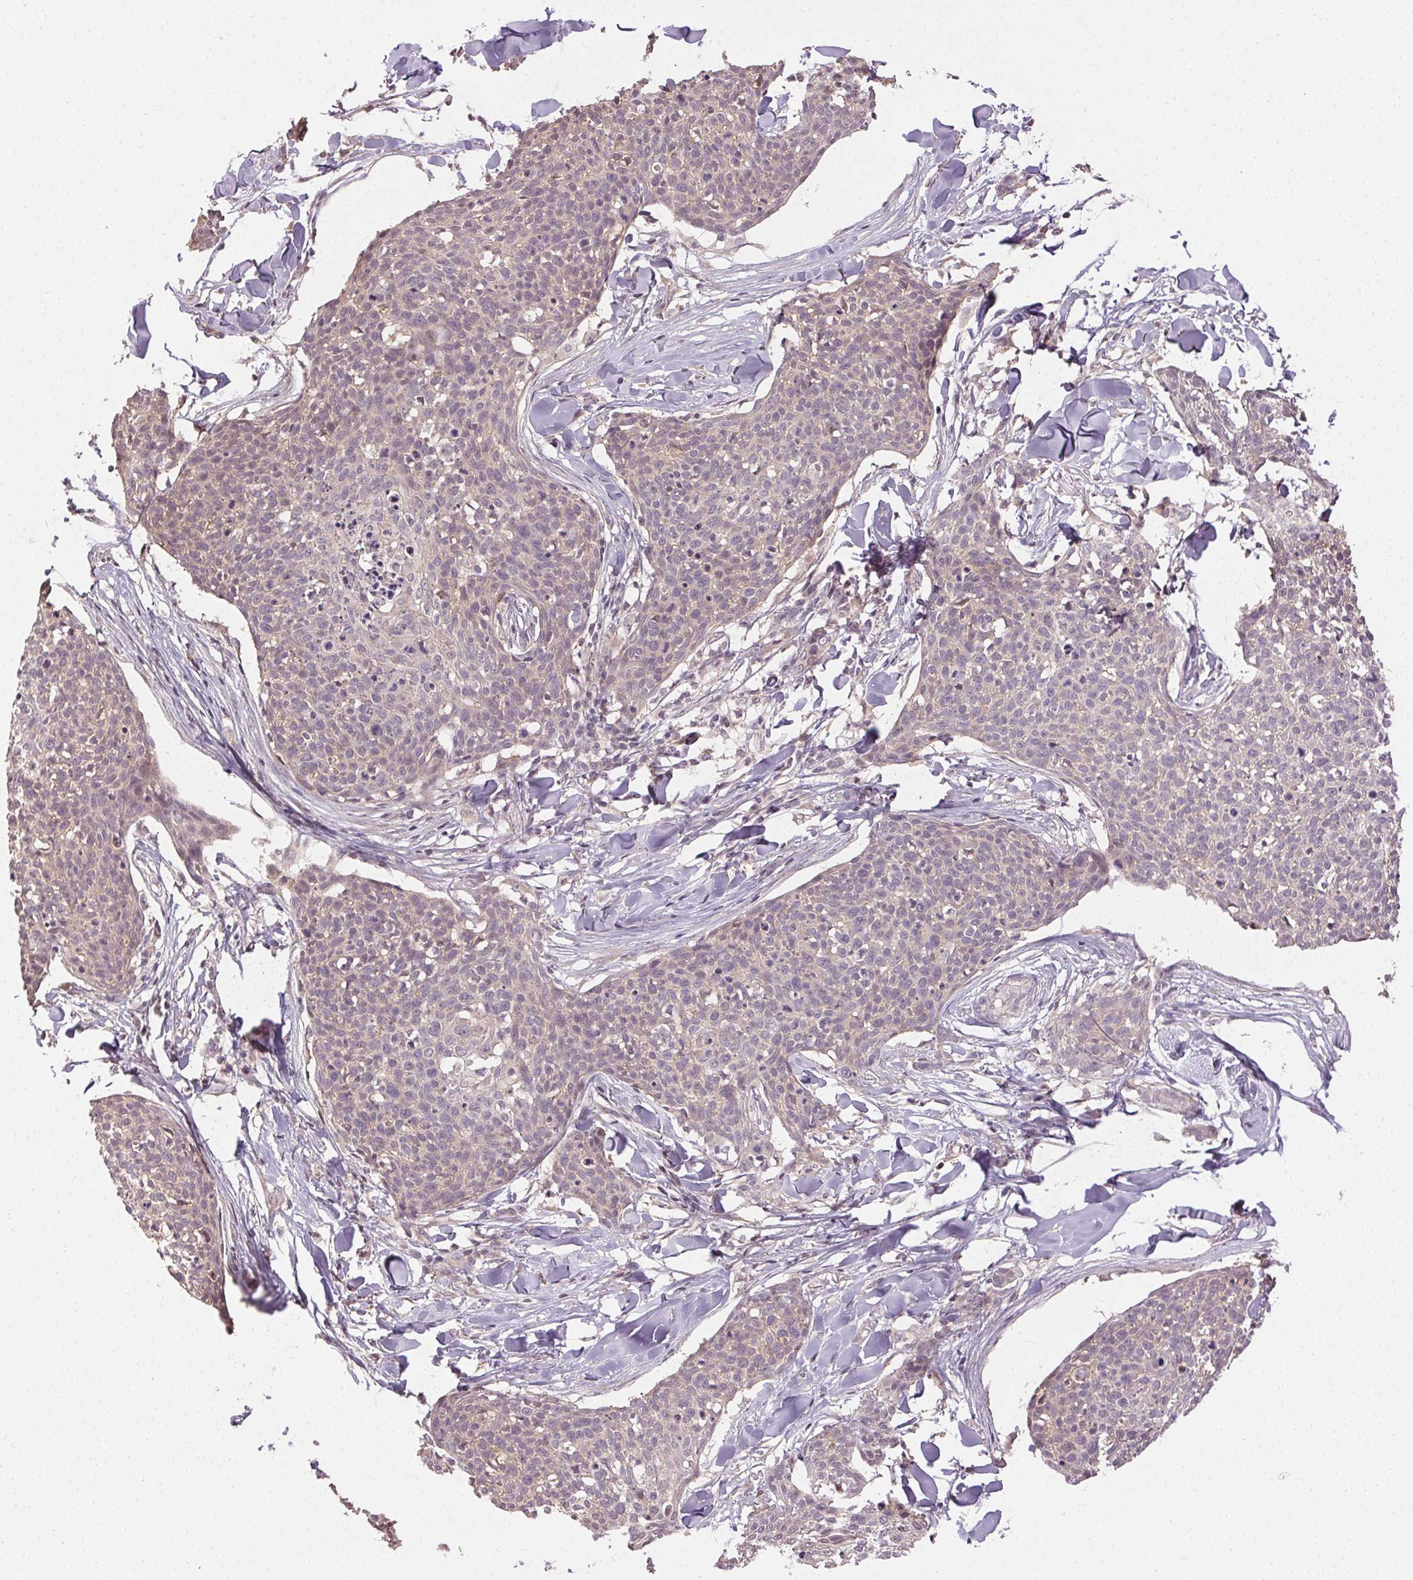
{"staining": {"intensity": "negative", "quantity": "none", "location": "none"}, "tissue": "skin cancer", "cell_type": "Tumor cells", "image_type": "cancer", "snomed": [{"axis": "morphology", "description": "Squamous cell carcinoma, NOS"}, {"axis": "topography", "description": "Skin"}, {"axis": "topography", "description": "Vulva"}], "caption": "Tumor cells are negative for brown protein staining in squamous cell carcinoma (skin).", "gene": "ATP1B3", "patient": {"sex": "female", "age": 75}}